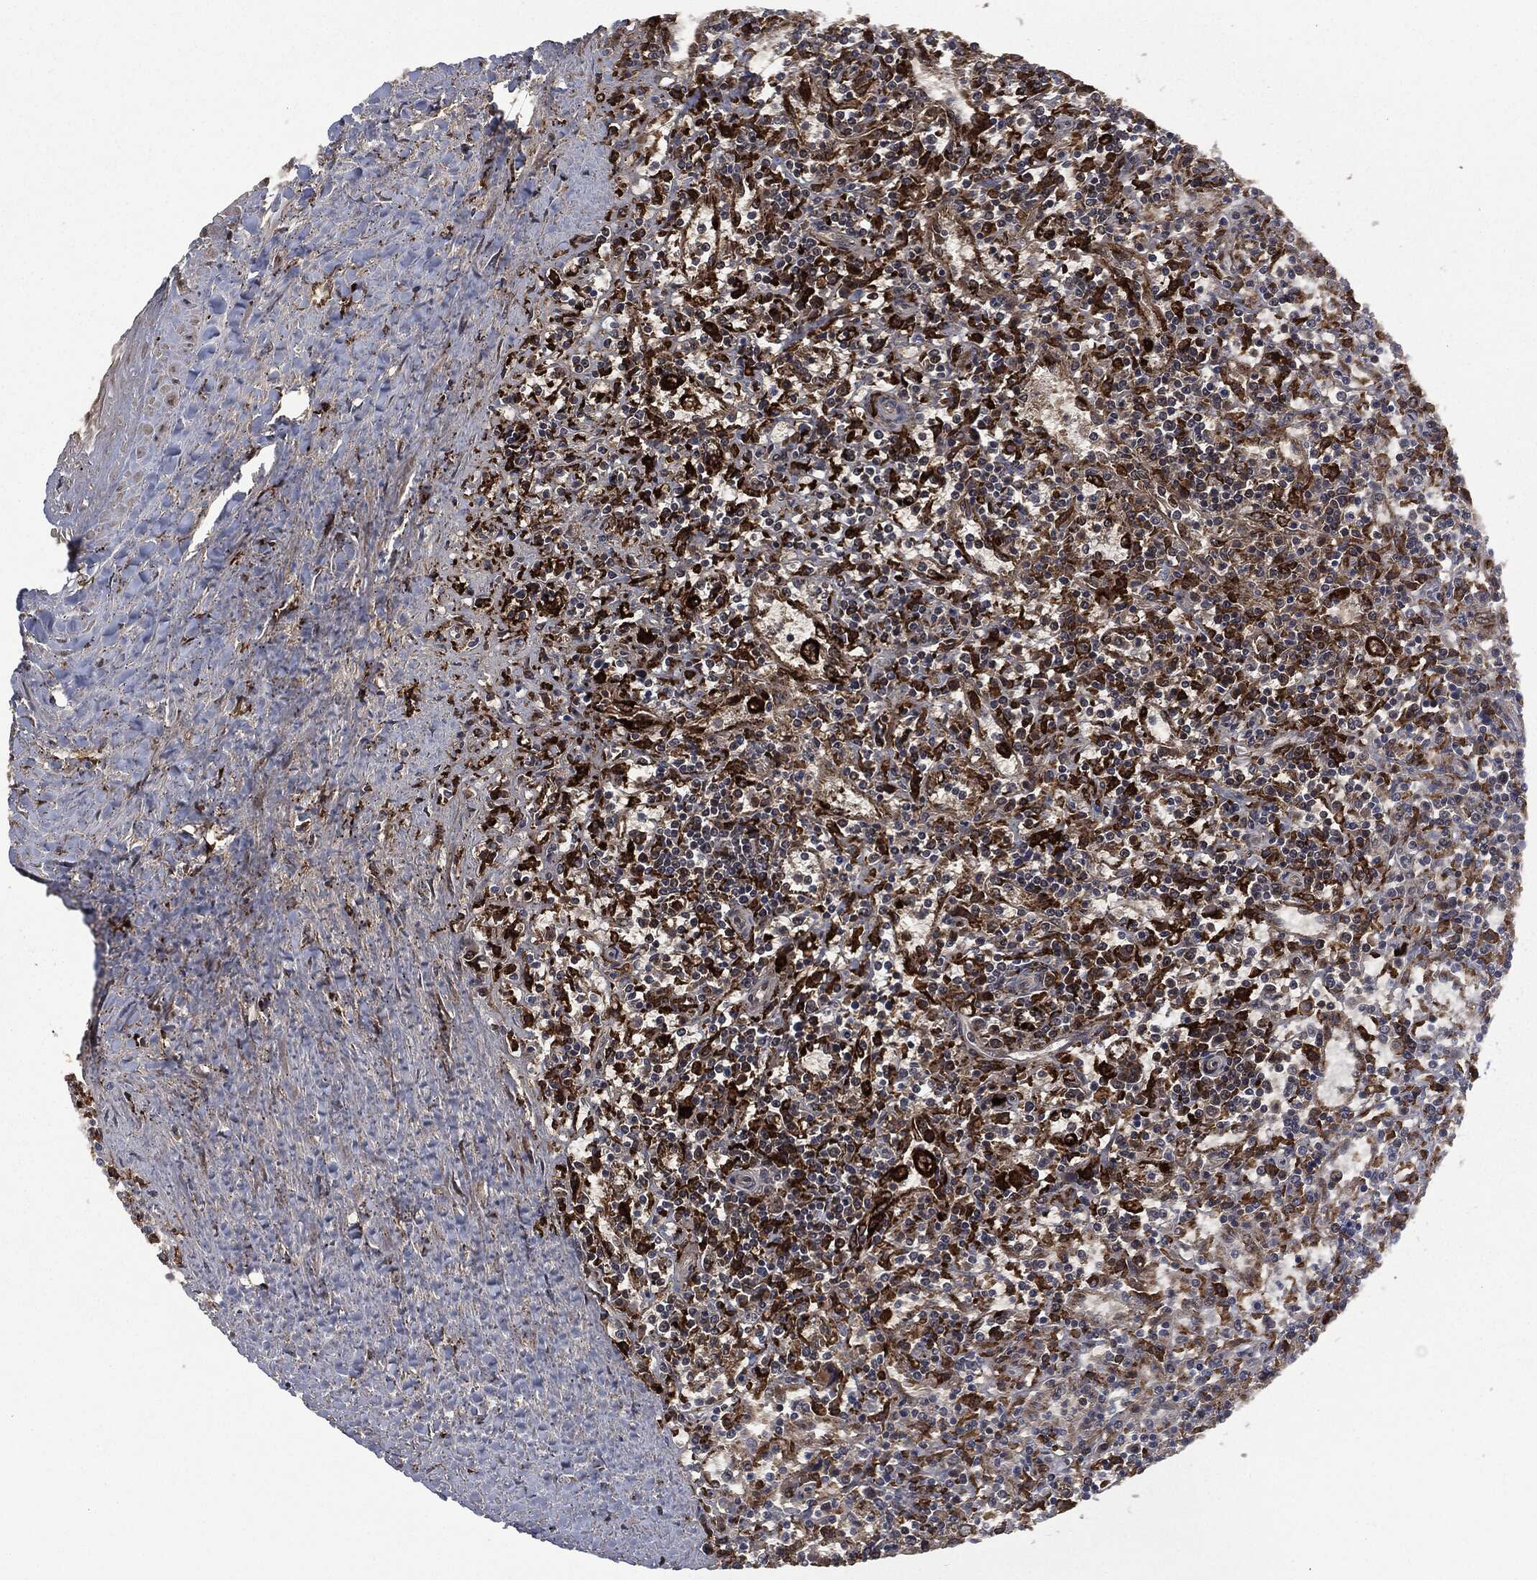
{"staining": {"intensity": "negative", "quantity": "none", "location": "none"}, "tissue": "lymphoma", "cell_type": "Tumor cells", "image_type": "cancer", "snomed": [{"axis": "morphology", "description": "Malignant lymphoma, non-Hodgkin's type, Low grade"}, {"axis": "topography", "description": "Spleen"}], "caption": "Lymphoma was stained to show a protein in brown. There is no significant expression in tumor cells.", "gene": "CRABP2", "patient": {"sex": "male", "age": 62}}